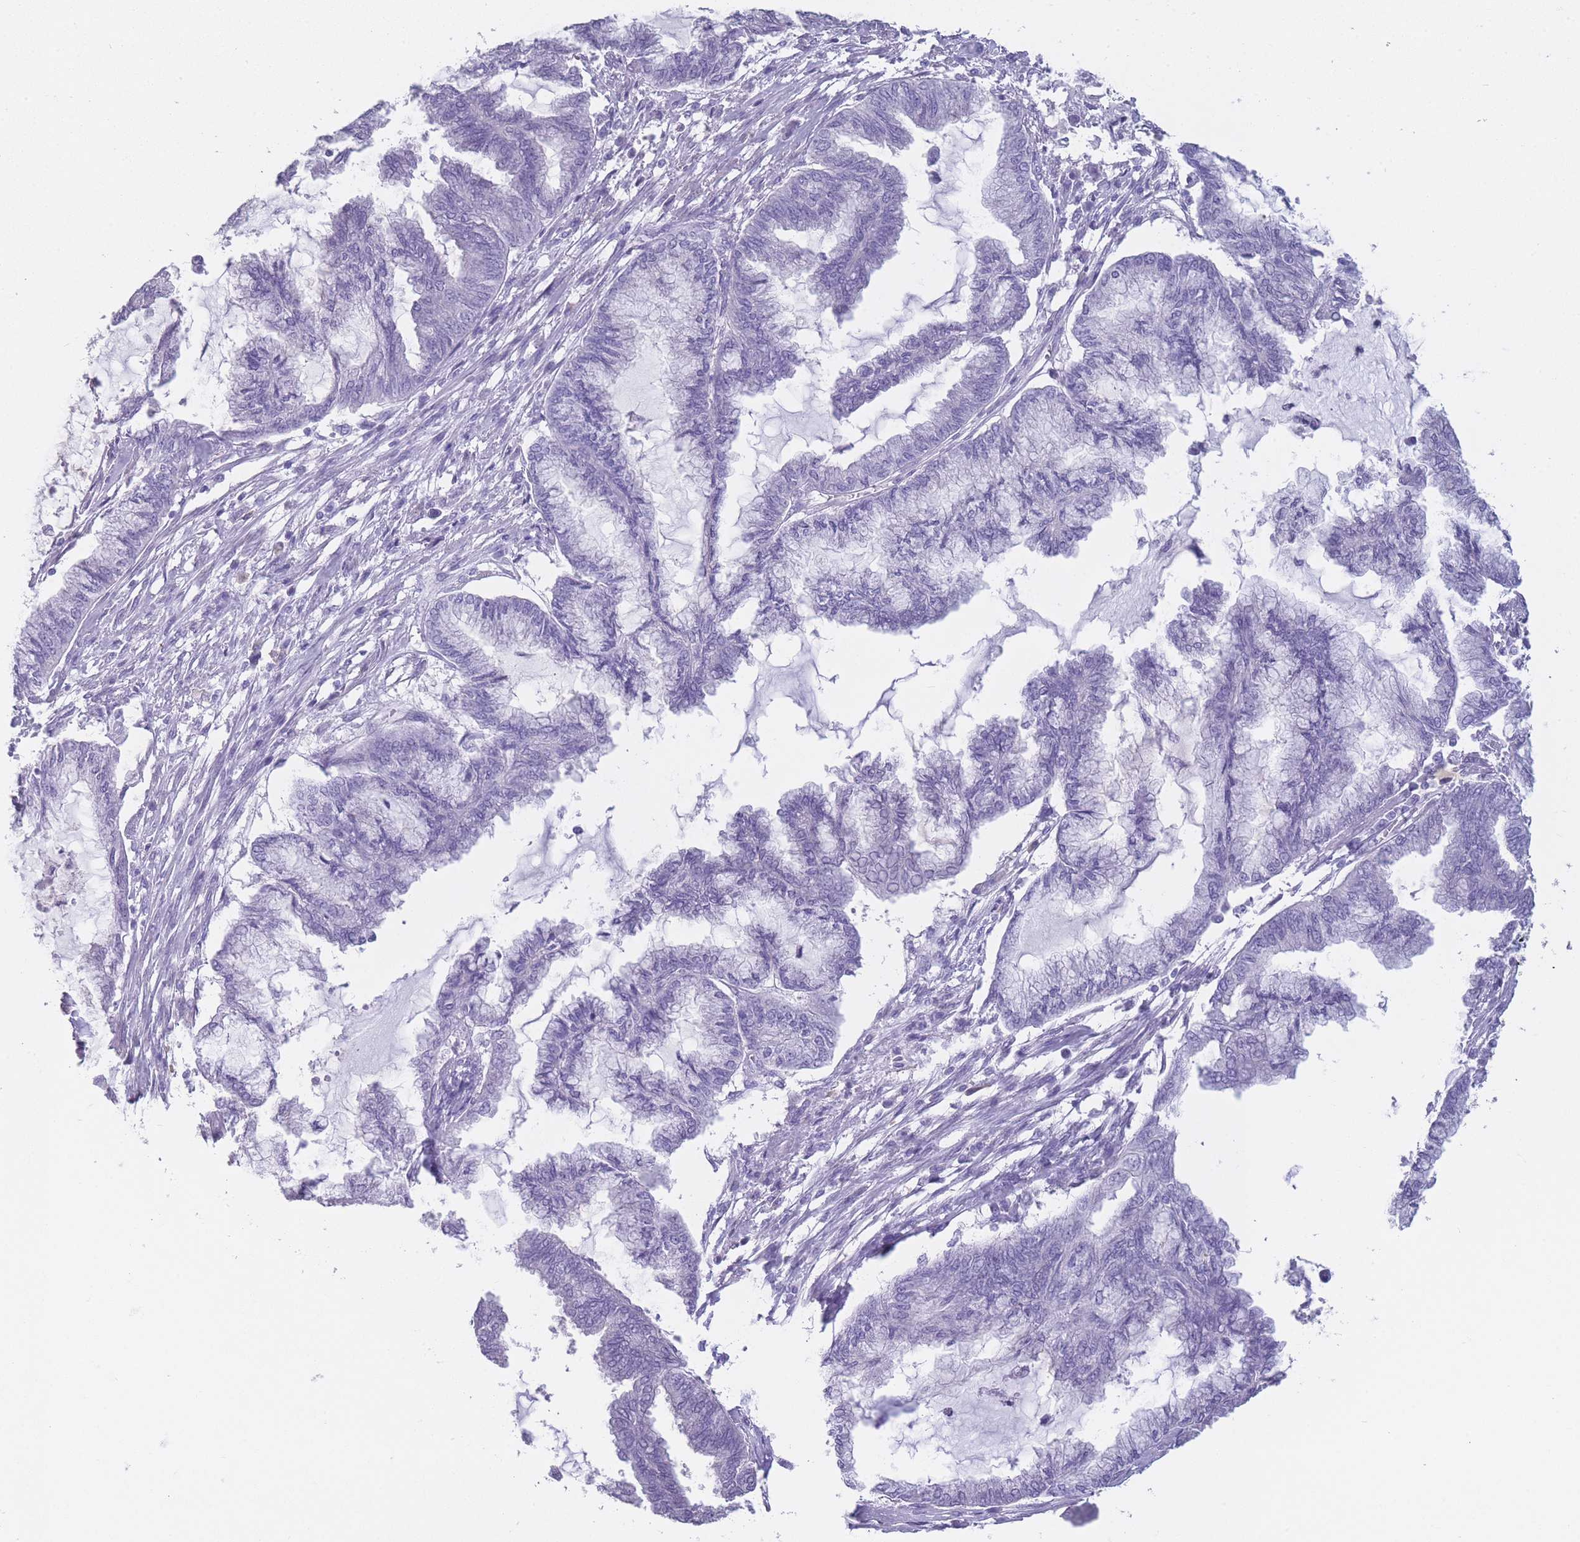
{"staining": {"intensity": "negative", "quantity": "none", "location": "none"}, "tissue": "endometrial cancer", "cell_type": "Tumor cells", "image_type": "cancer", "snomed": [{"axis": "morphology", "description": "Adenocarcinoma, NOS"}, {"axis": "topography", "description": "Endometrium"}], "caption": "IHC of human adenocarcinoma (endometrial) reveals no expression in tumor cells.", "gene": "DCANP1", "patient": {"sex": "female", "age": 86}}